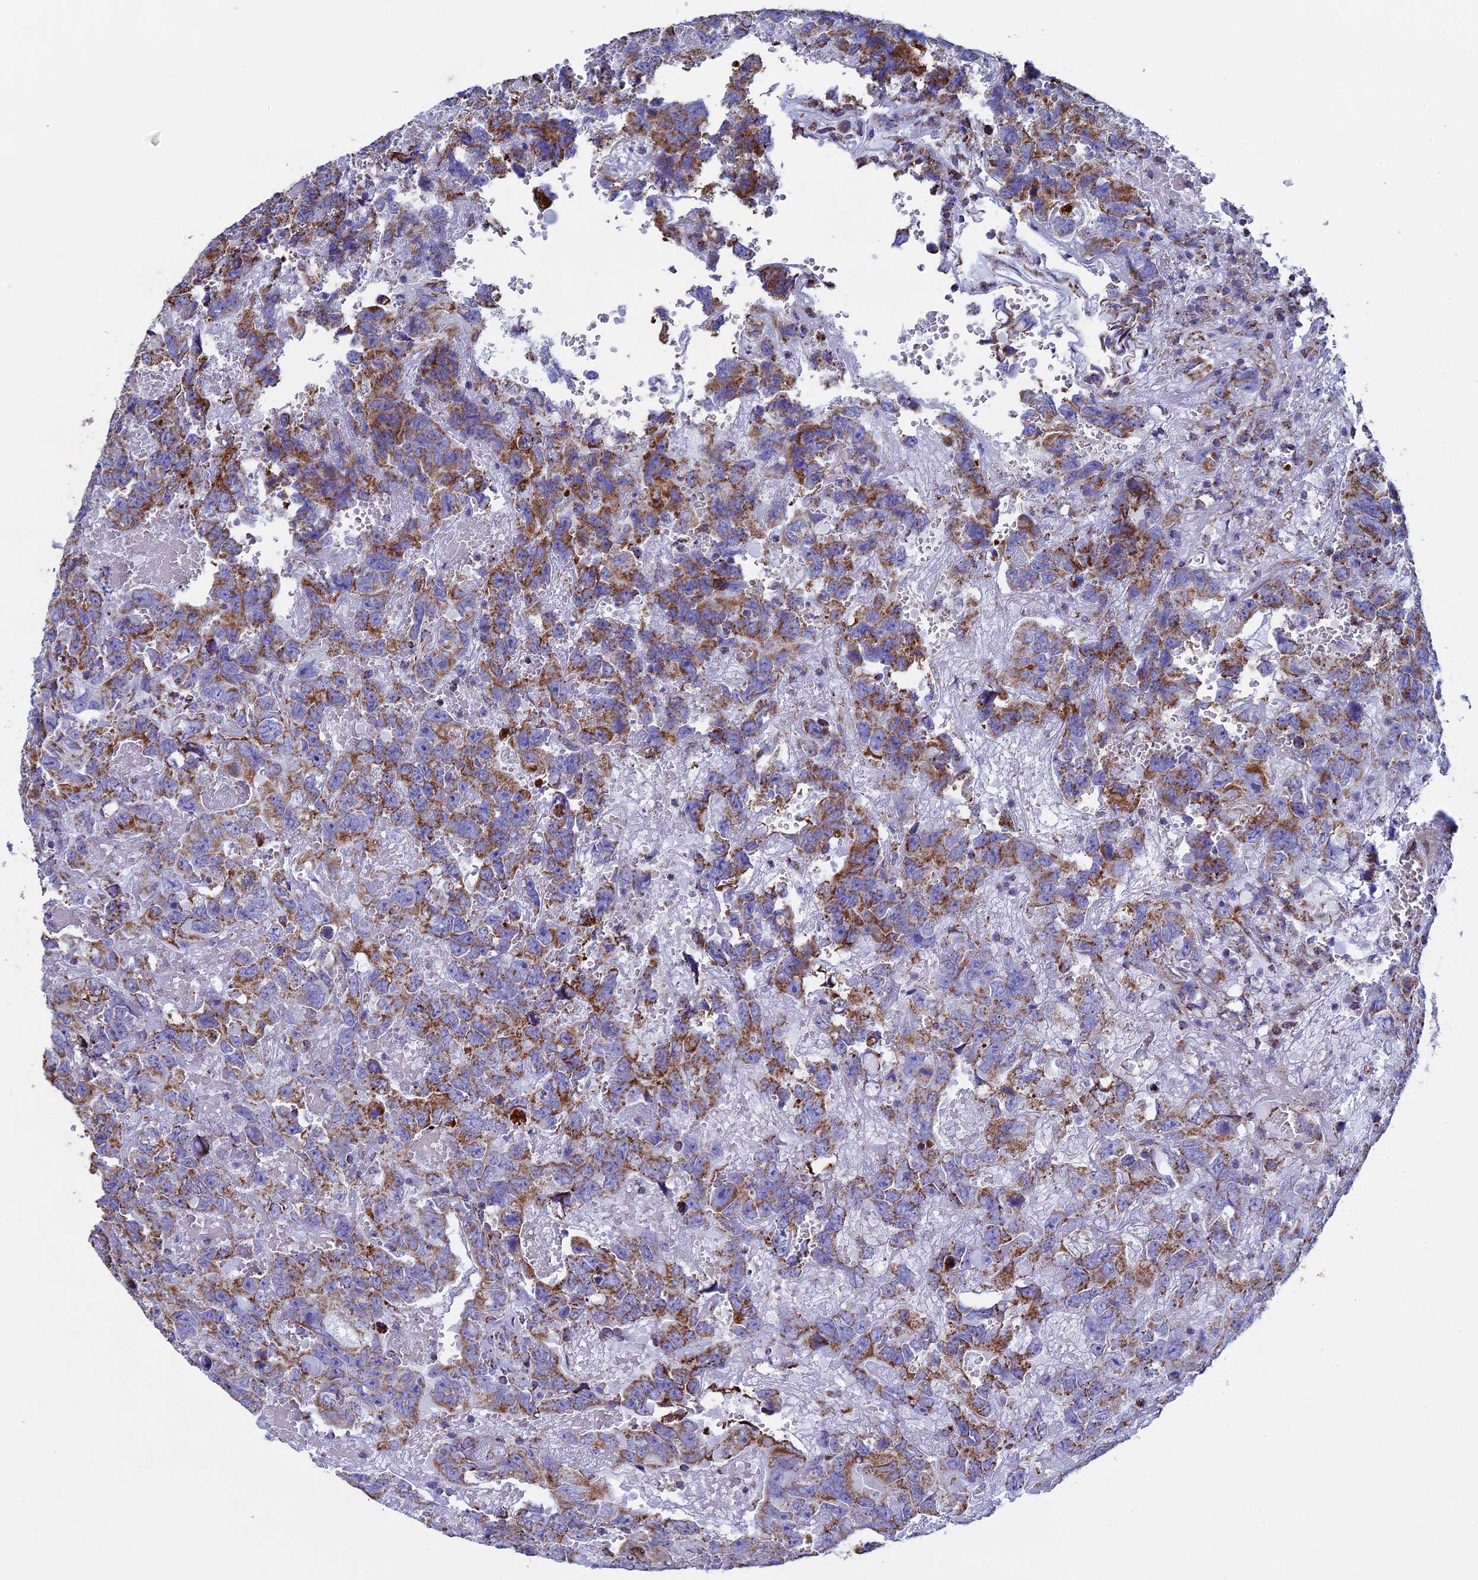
{"staining": {"intensity": "moderate", "quantity": ">75%", "location": "cytoplasmic/membranous"}, "tissue": "testis cancer", "cell_type": "Tumor cells", "image_type": "cancer", "snomed": [{"axis": "morphology", "description": "Carcinoma, Embryonal, NOS"}, {"axis": "topography", "description": "Testis"}], "caption": "Tumor cells show medium levels of moderate cytoplasmic/membranous staining in approximately >75% of cells in human testis cancer. The protein of interest is stained brown, and the nuclei are stained in blue (DAB IHC with brightfield microscopy, high magnification).", "gene": "UQCRFS1", "patient": {"sex": "male", "age": 45}}